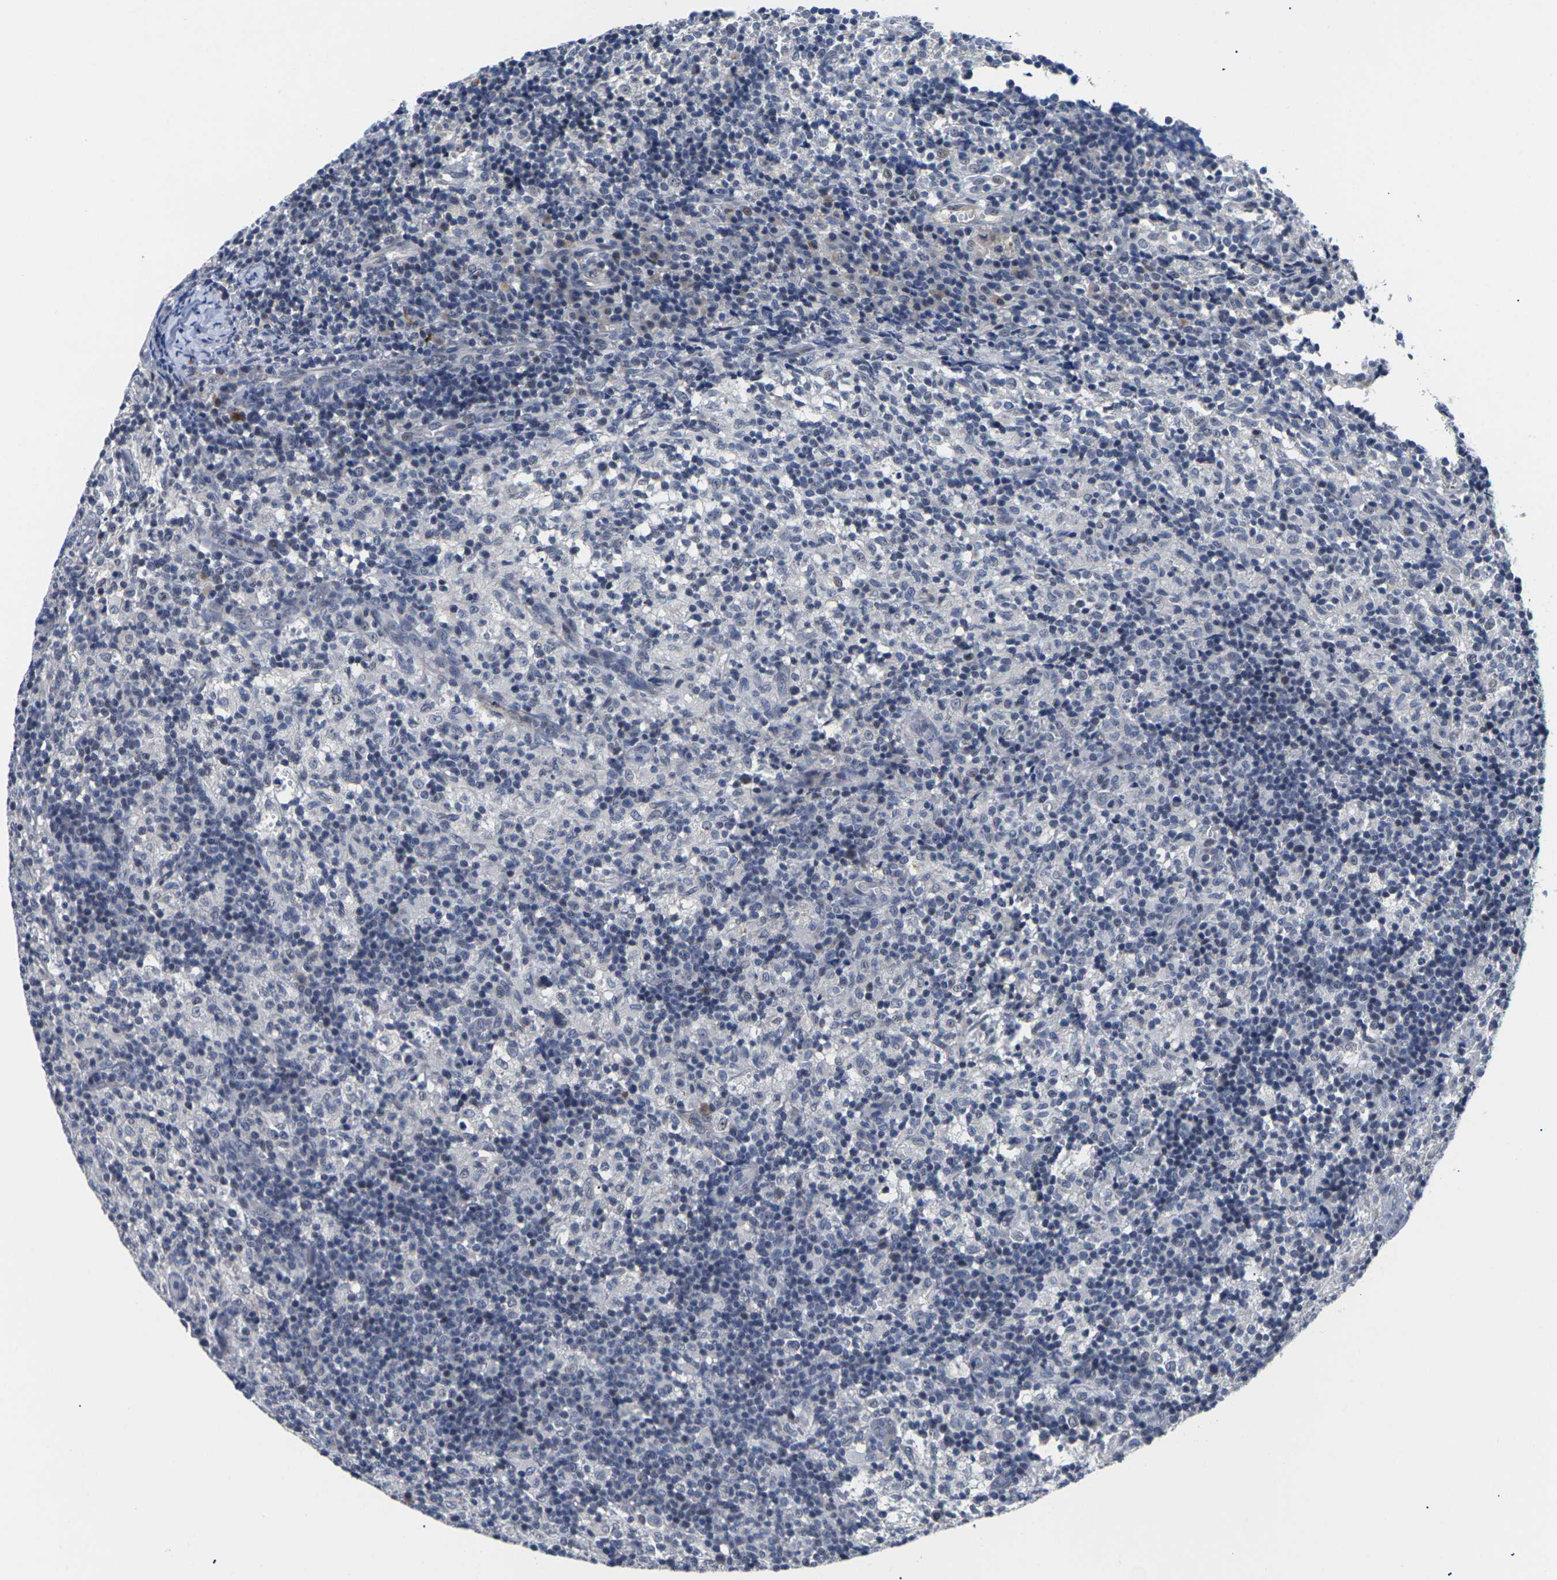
{"staining": {"intensity": "negative", "quantity": "none", "location": "none"}, "tissue": "lymph node", "cell_type": "Germinal center cells", "image_type": "normal", "snomed": [{"axis": "morphology", "description": "Normal tissue, NOS"}, {"axis": "morphology", "description": "Inflammation, NOS"}, {"axis": "topography", "description": "Lymph node"}], "caption": "Immunohistochemical staining of unremarkable lymph node demonstrates no significant positivity in germinal center cells.", "gene": "ST6GAL2", "patient": {"sex": "male", "age": 55}}